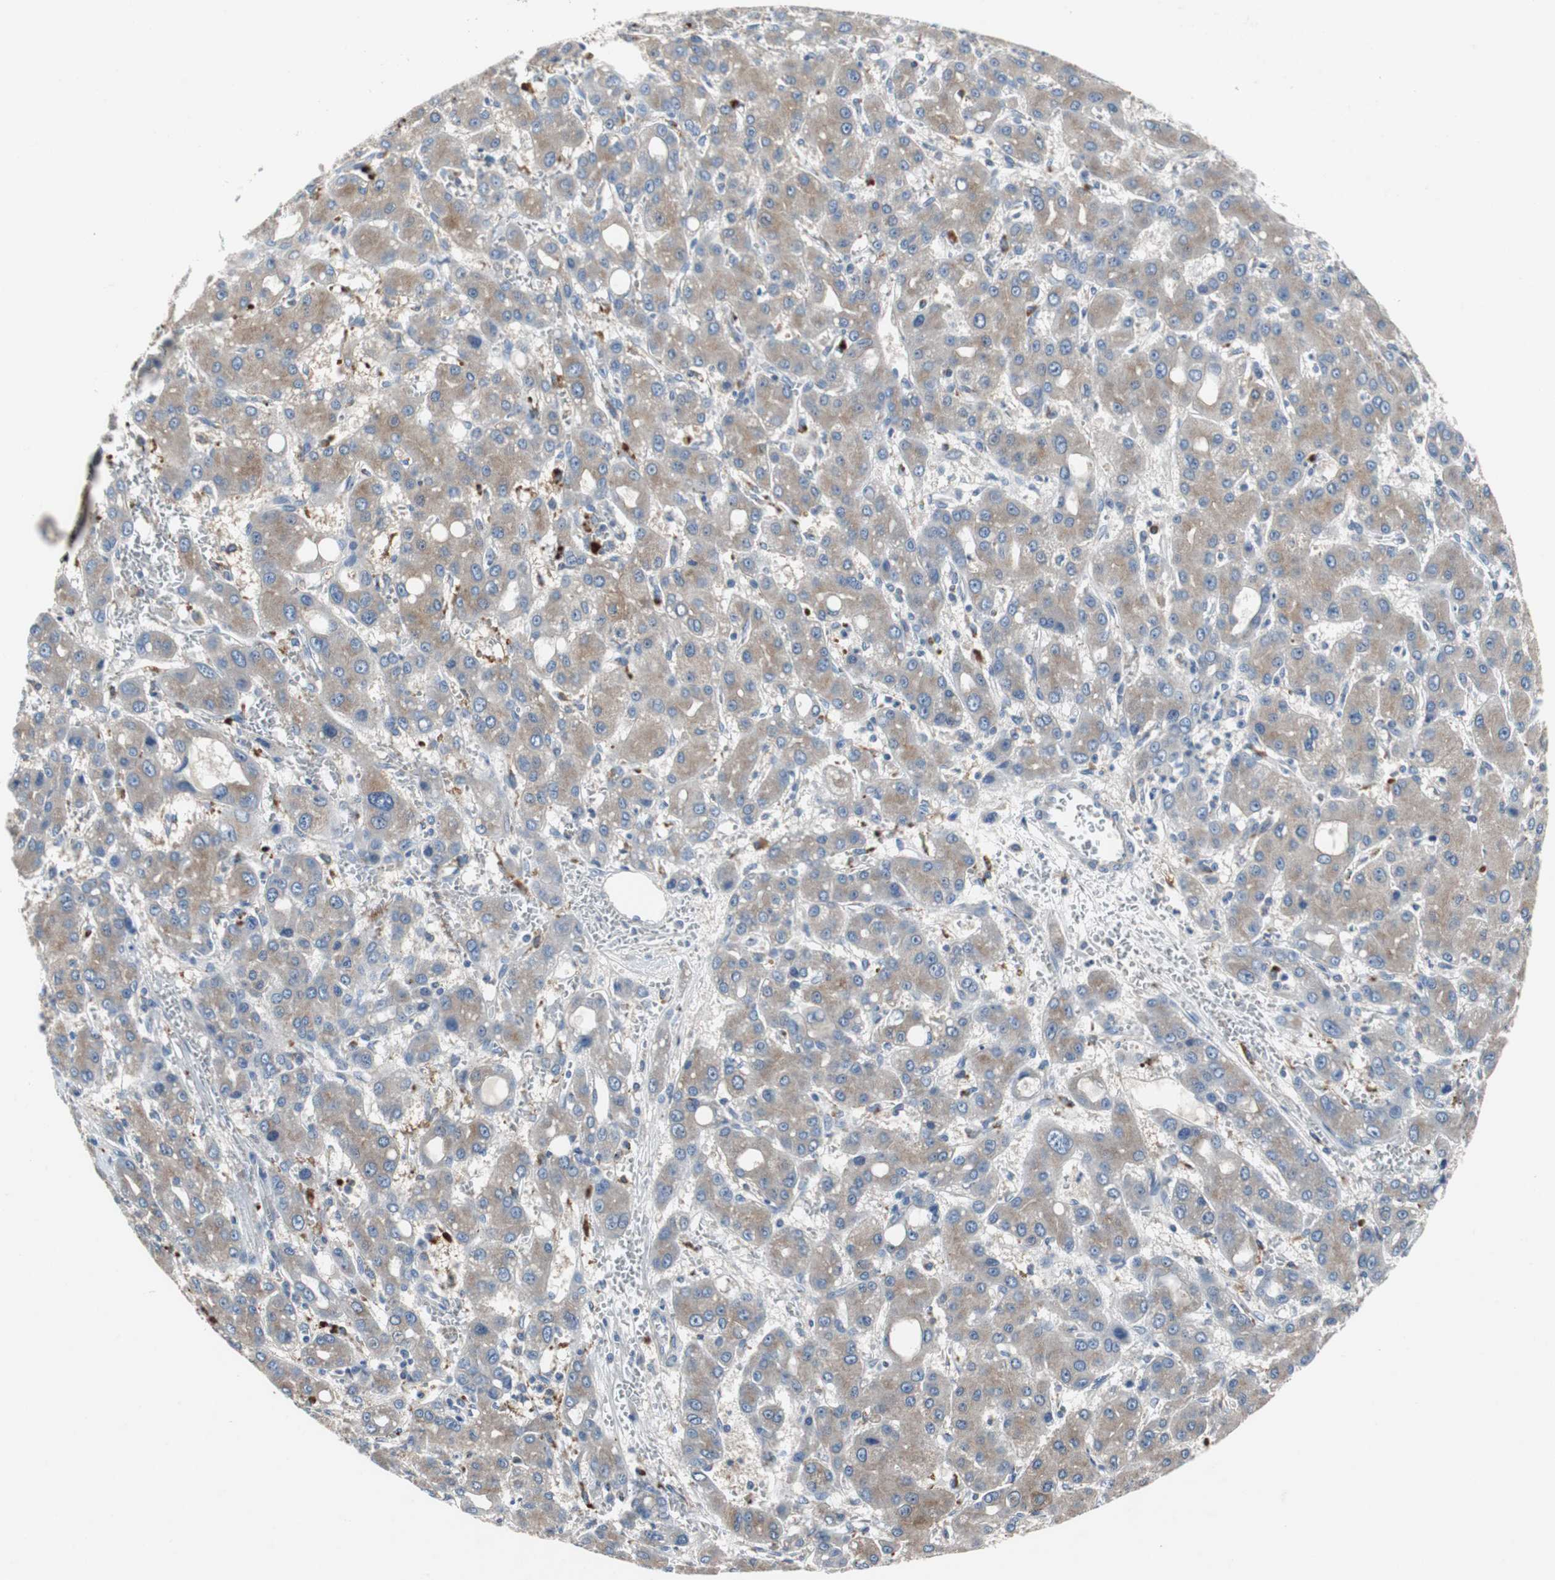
{"staining": {"intensity": "moderate", "quantity": ">75%", "location": "cytoplasmic/membranous"}, "tissue": "liver cancer", "cell_type": "Tumor cells", "image_type": "cancer", "snomed": [{"axis": "morphology", "description": "Carcinoma, Hepatocellular, NOS"}, {"axis": "topography", "description": "Liver"}], "caption": "A brown stain labels moderate cytoplasmic/membranous staining of a protein in liver cancer tumor cells.", "gene": "CALB2", "patient": {"sex": "male", "age": 55}}